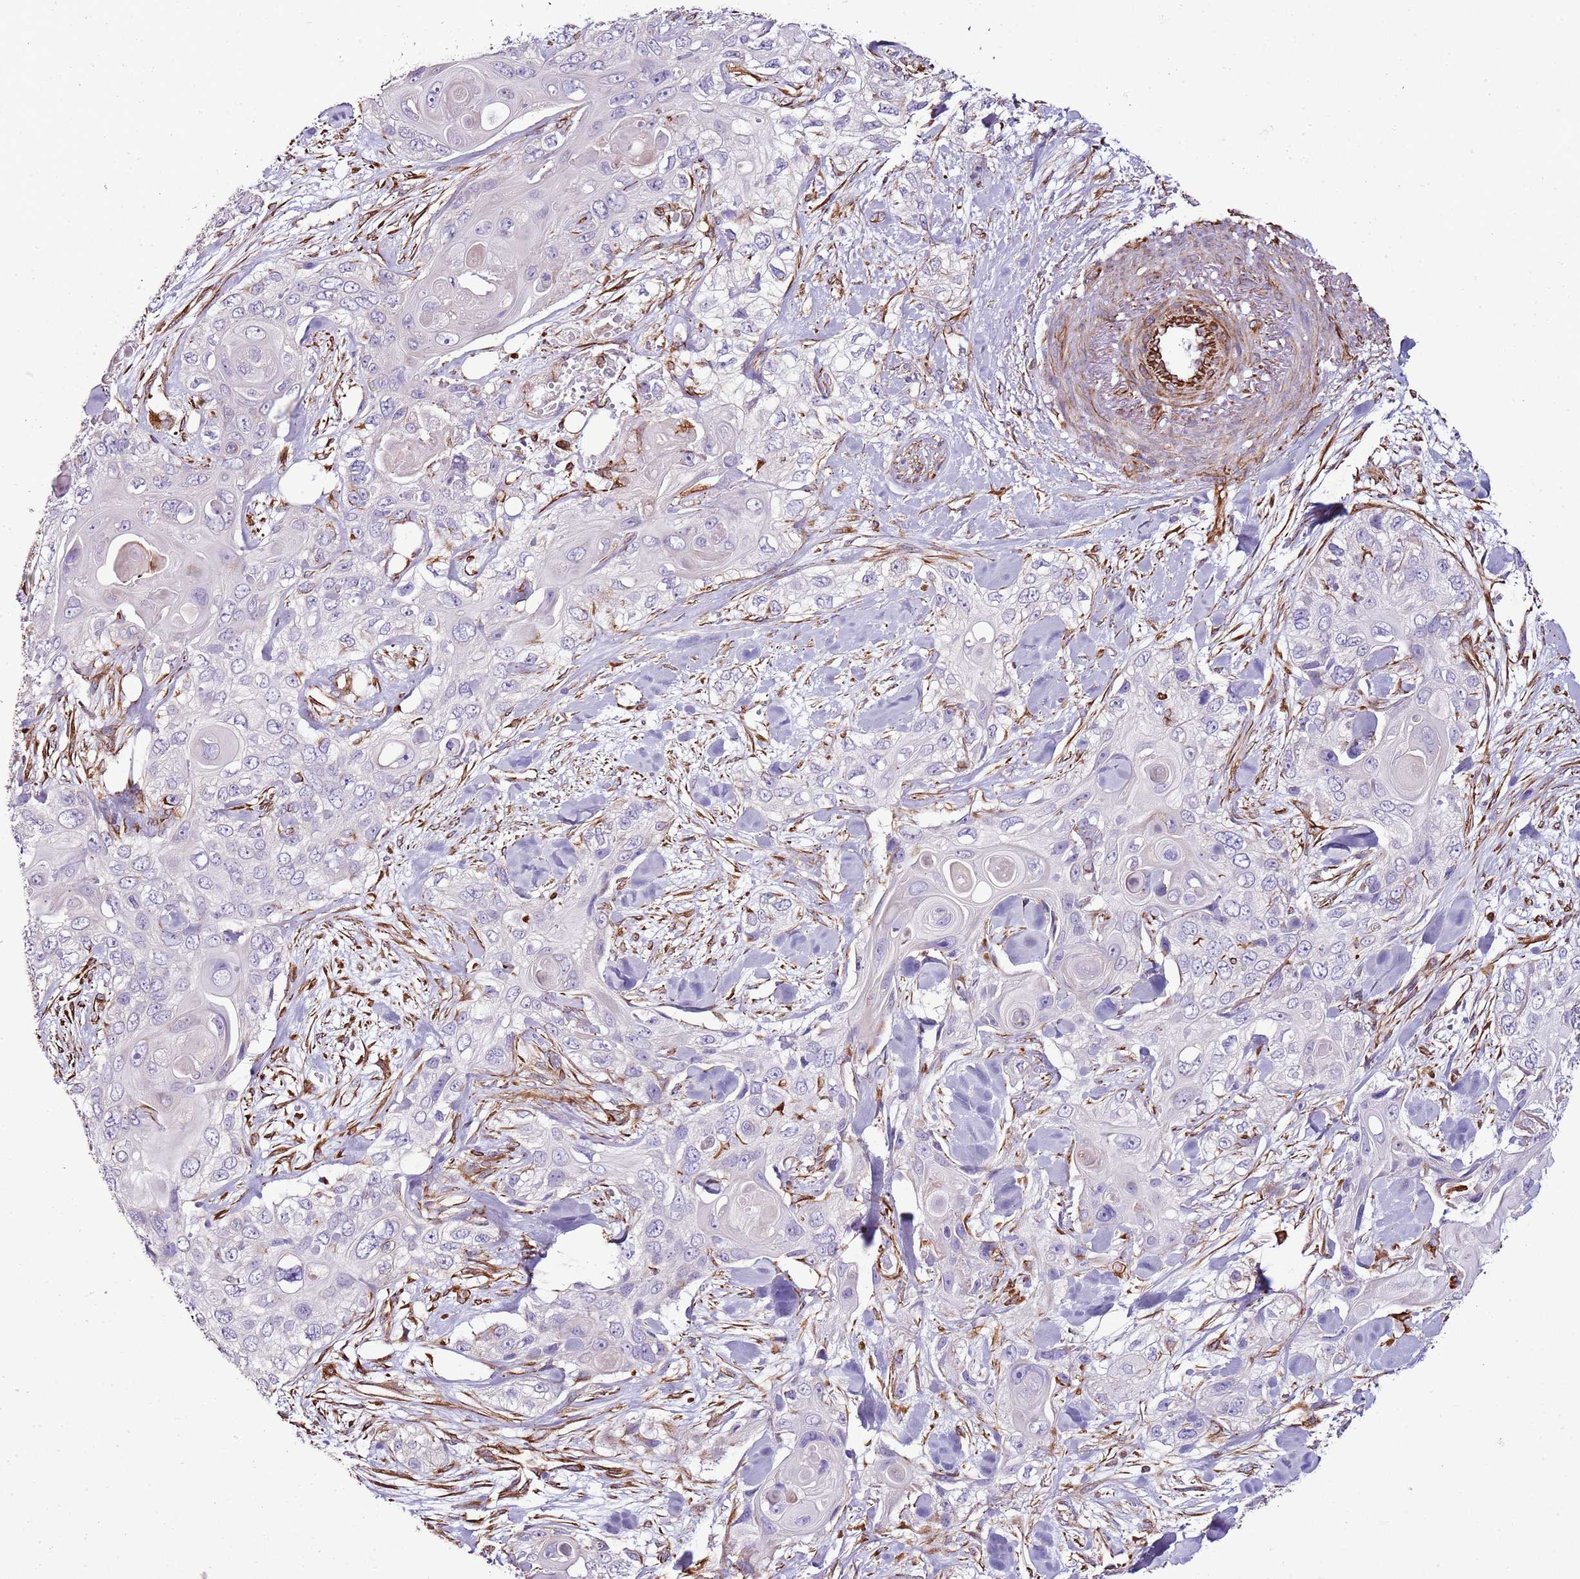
{"staining": {"intensity": "negative", "quantity": "none", "location": "none"}, "tissue": "skin cancer", "cell_type": "Tumor cells", "image_type": "cancer", "snomed": [{"axis": "morphology", "description": "Normal tissue, NOS"}, {"axis": "morphology", "description": "Squamous cell carcinoma, NOS"}, {"axis": "topography", "description": "Skin"}], "caption": "IHC of squamous cell carcinoma (skin) shows no expression in tumor cells.", "gene": "ZNF786", "patient": {"sex": "male", "age": 72}}